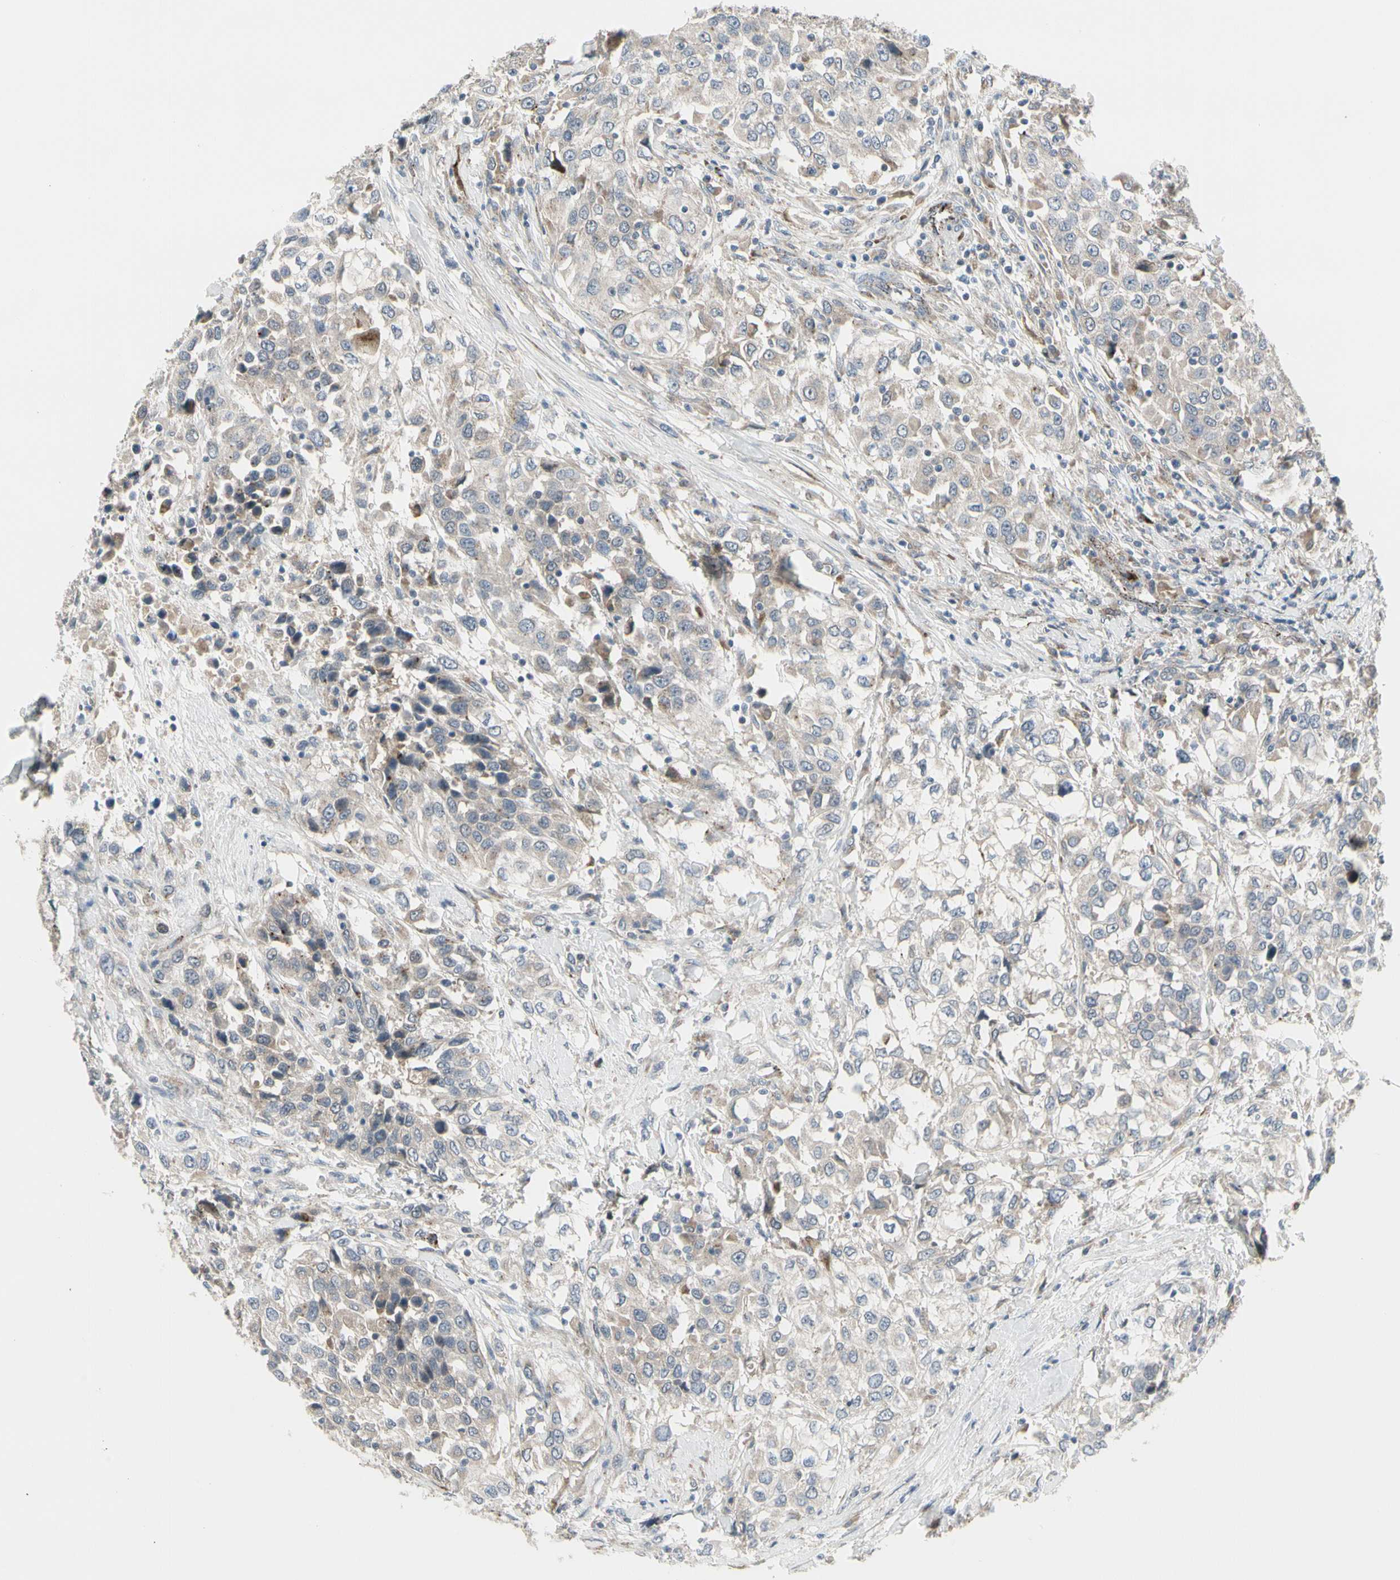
{"staining": {"intensity": "weak", "quantity": "25%-75%", "location": "cytoplasmic/membranous"}, "tissue": "urothelial cancer", "cell_type": "Tumor cells", "image_type": "cancer", "snomed": [{"axis": "morphology", "description": "Urothelial carcinoma, High grade"}, {"axis": "topography", "description": "Urinary bladder"}], "caption": "About 25%-75% of tumor cells in high-grade urothelial carcinoma exhibit weak cytoplasmic/membranous protein positivity as visualized by brown immunohistochemical staining.", "gene": "GRN", "patient": {"sex": "female", "age": 80}}